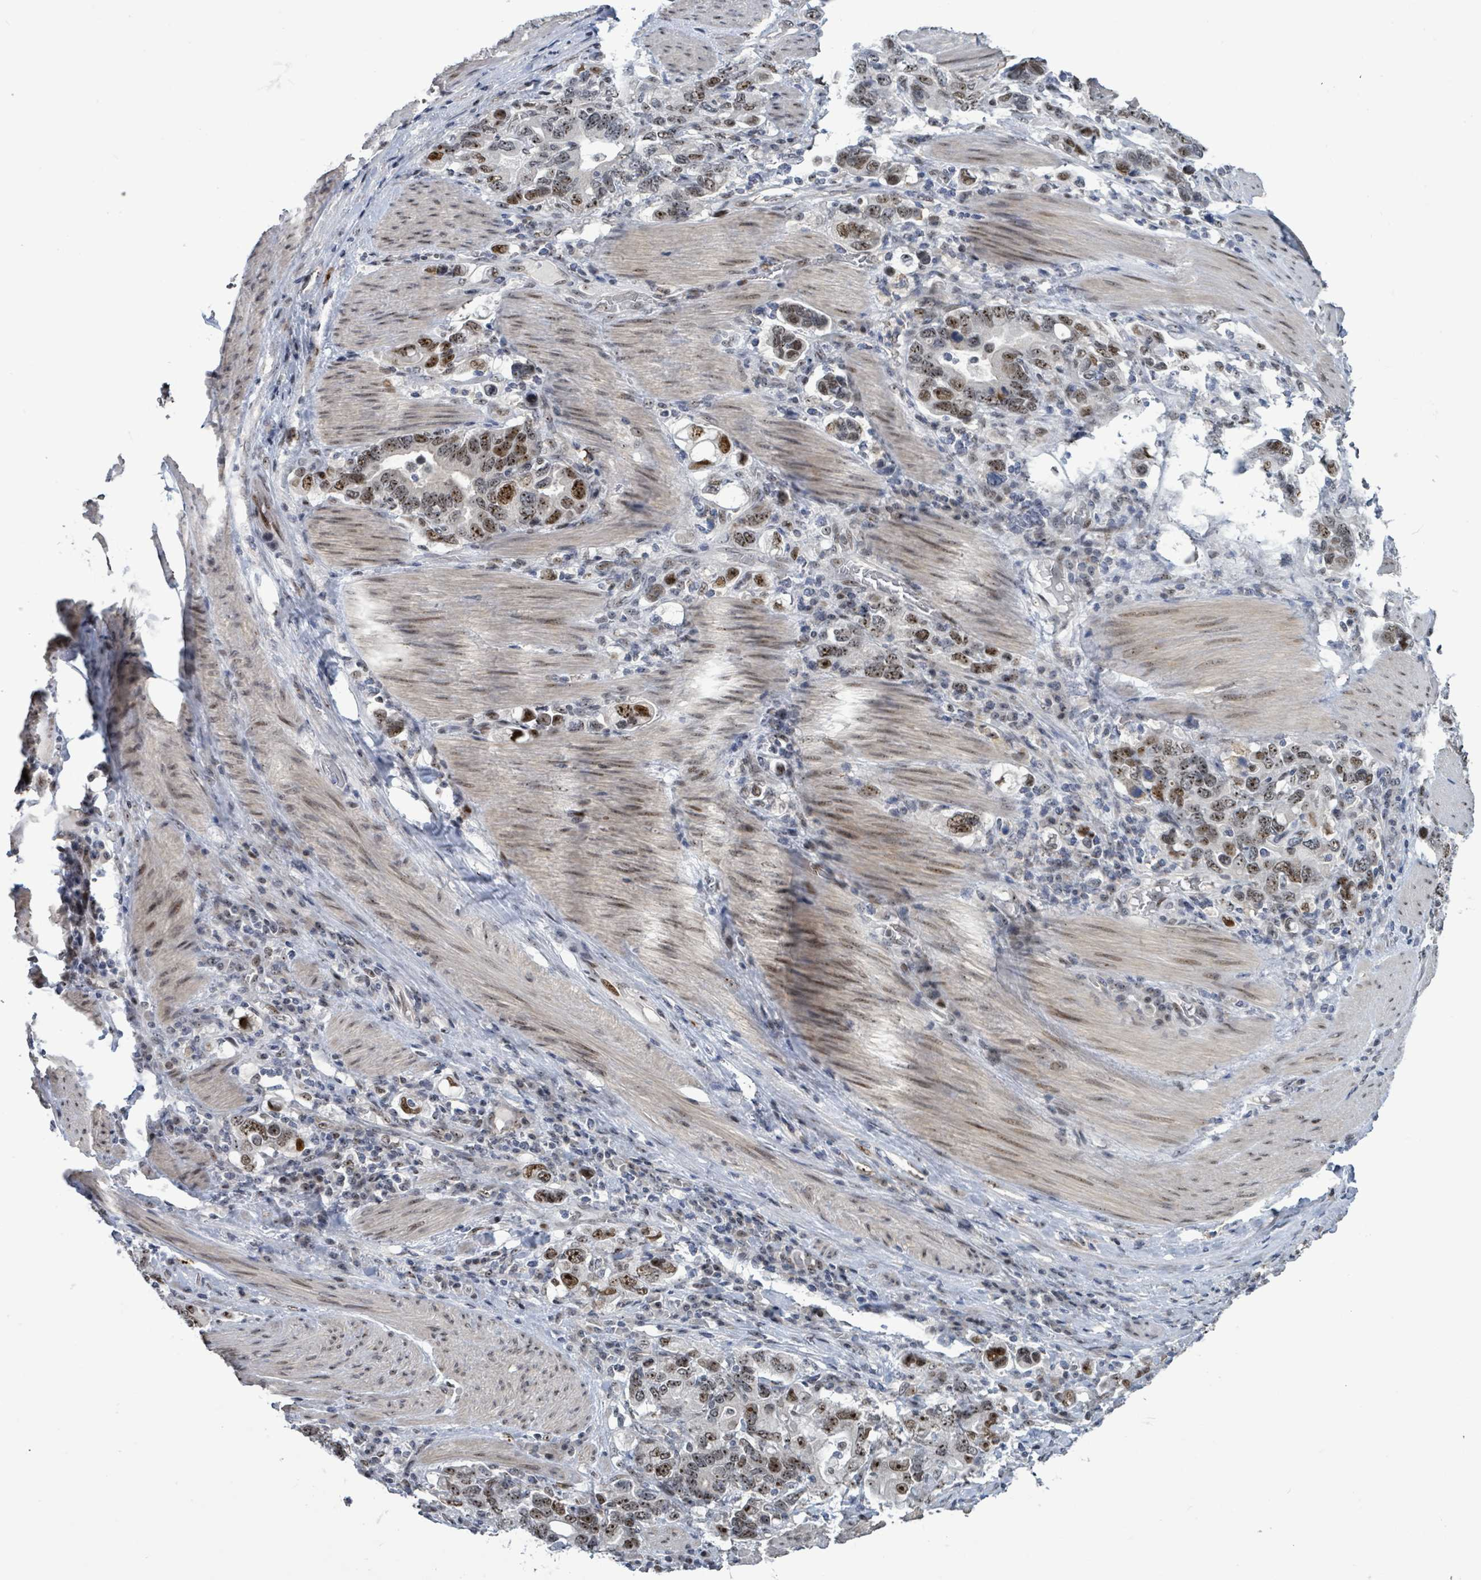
{"staining": {"intensity": "strong", "quantity": ">75%", "location": "nuclear"}, "tissue": "stomach cancer", "cell_type": "Tumor cells", "image_type": "cancer", "snomed": [{"axis": "morphology", "description": "Adenocarcinoma, NOS"}, {"axis": "topography", "description": "Stomach, upper"}, {"axis": "topography", "description": "Stomach"}], "caption": "Protein staining of stomach cancer (adenocarcinoma) tissue reveals strong nuclear positivity in approximately >75% of tumor cells.", "gene": "RRN3", "patient": {"sex": "male", "age": 62}}